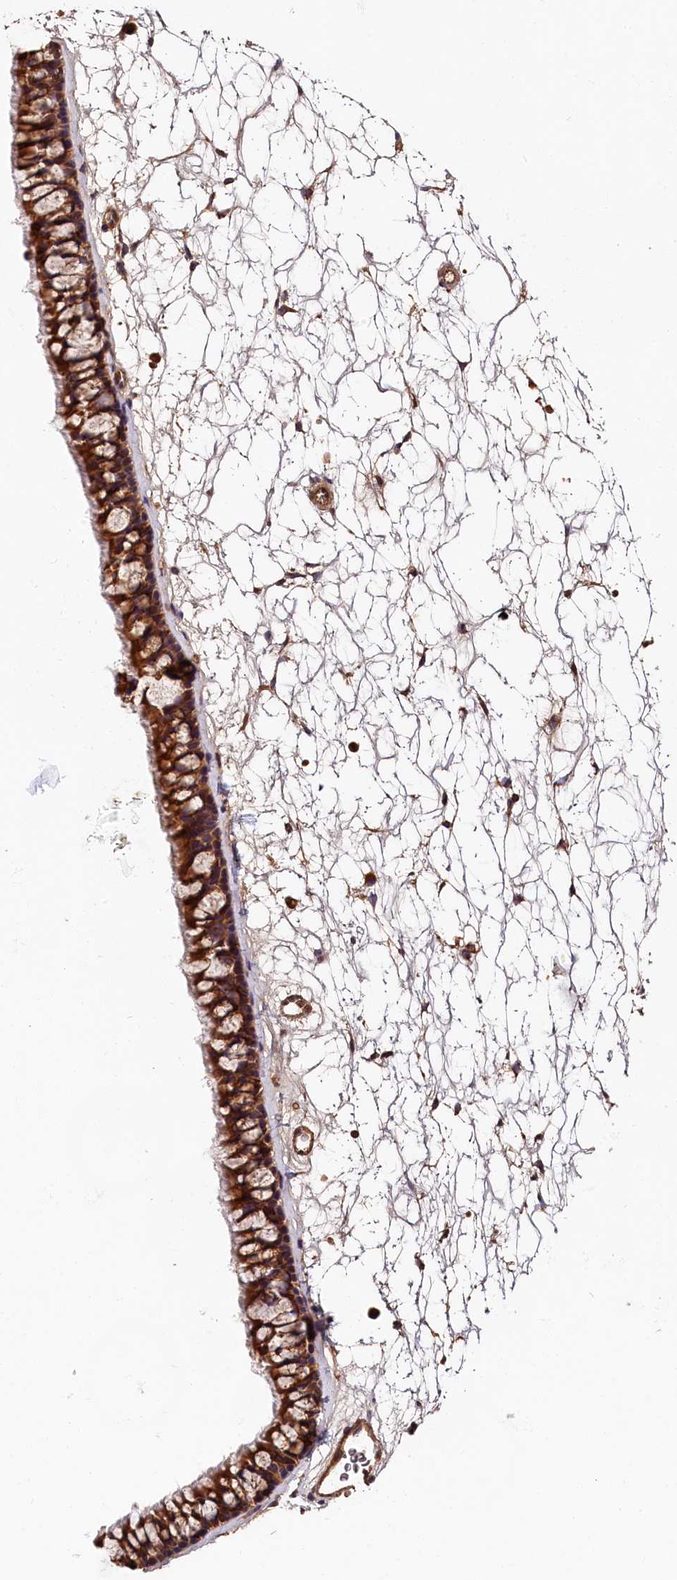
{"staining": {"intensity": "strong", "quantity": ">75%", "location": "cytoplasmic/membranous"}, "tissue": "nasopharynx", "cell_type": "Respiratory epithelial cells", "image_type": "normal", "snomed": [{"axis": "morphology", "description": "Normal tissue, NOS"}, {"axis": "topography", "description": "Nasopharynx"}], "caption": "This is a micrograph of immunohistochemistry staining of unremarkable nasopharynx, which shows strong expression in the cytoplasmic/membranous of respiratory epithelial cells.", "gene": "HMOX2", "patient": {"sex": "male", "age": 64}}